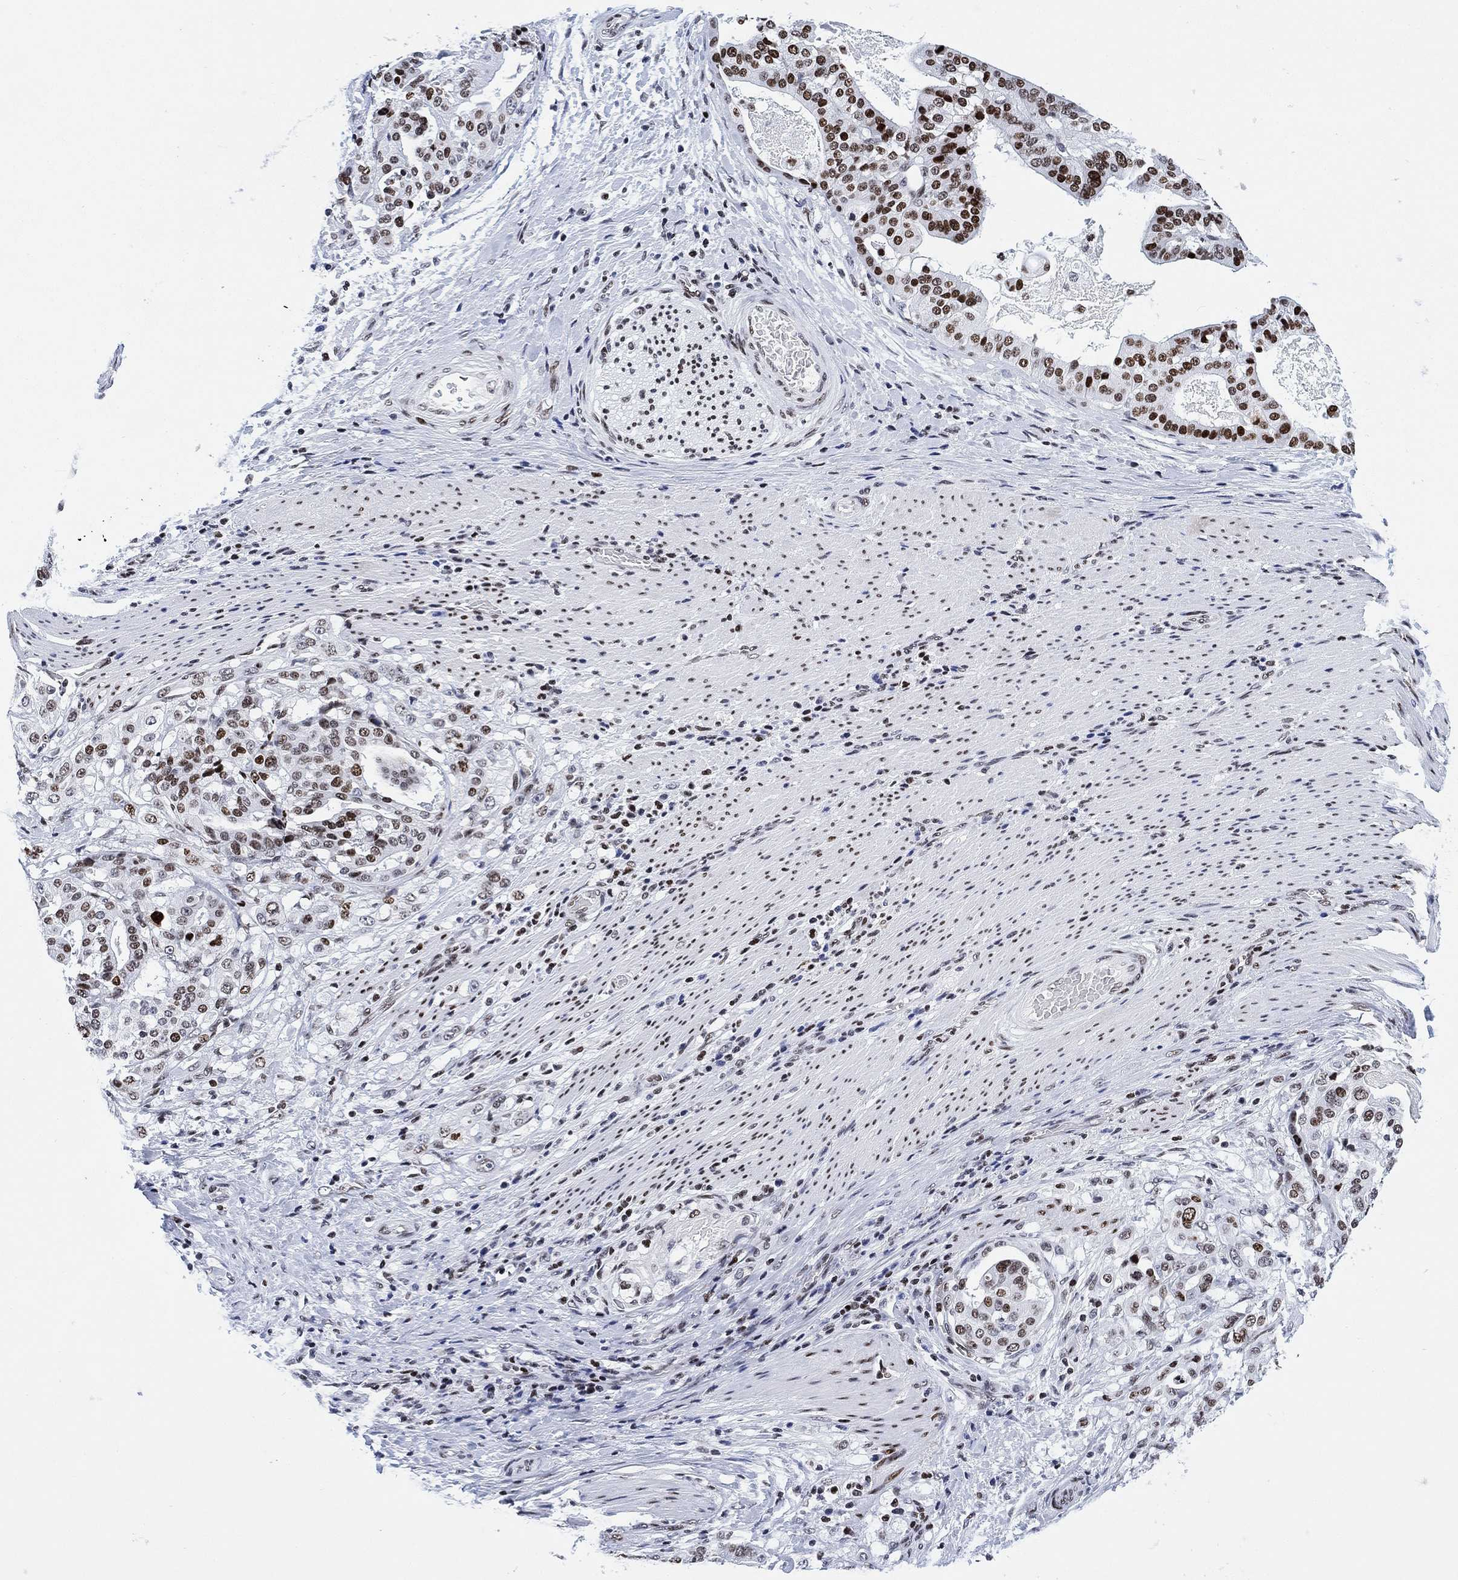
{"staining": {"intensity": "moderate", "quantity": "25%-75%", "location": "nuclear"}, "tissue": "stomach cancer", "cell_type": "Tumor cells", "image_type": "cancer", "snomed": [{"axis": "morphology", "description": "Adenocarcinoma, NOS"}, {"axis": "topography", "description": "Stomach"}], "caption": "This photomicrograph demonstrates stomach adenocarcinoma stained with IHC to label a protein in brown. The nuclear of tumor cells show moderate positivity for the protein. Nuclei are counter-stained blue.", "gene": "H1-10", "patient": {"sex": "male", "age": 48}}